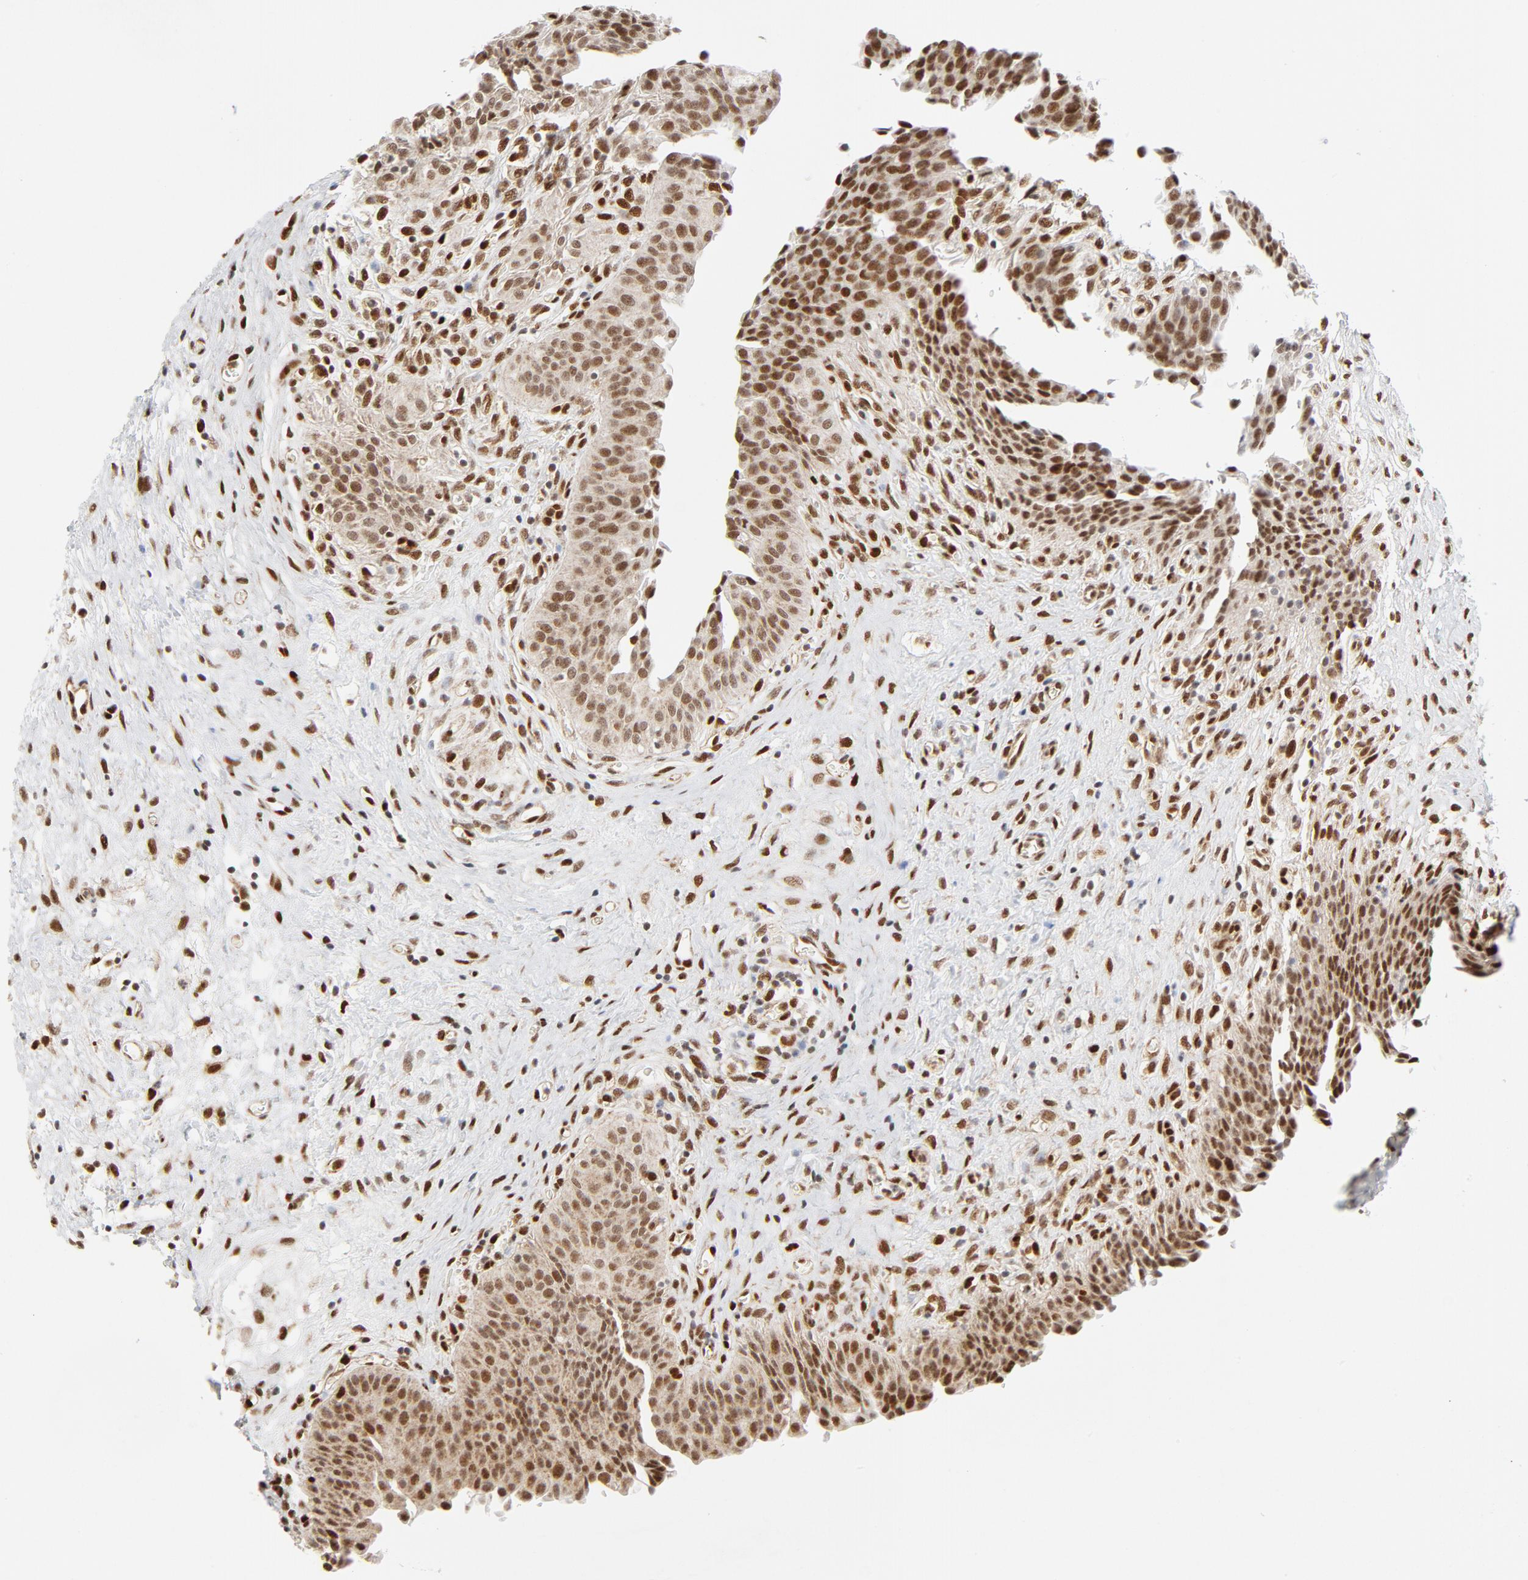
{"staining": {"intensity": "moderate", "quantity": ">75%", "location": "nuclear"}, "tissue": "urinary bladder", "cell_type": "Urothelial cells", "image_type": "normal", "snomed": [{"axis": "morphology", "description": "Normal tissue, NOS"}, {"axis": "morphology", "description": "Dysplasia, NOS"}, {"axis": "topography", "description": "Urinary bladder"}], "caption": "This image demonstrates benign urinary bladder stained with IHC to label a protein in brown. The nuclear of urothelial cells show moderate positivity for the protein. Nuclei are counter-stained blue.", "gene": "MEF2A", "patient": {"sex": "male", "age": 35}}